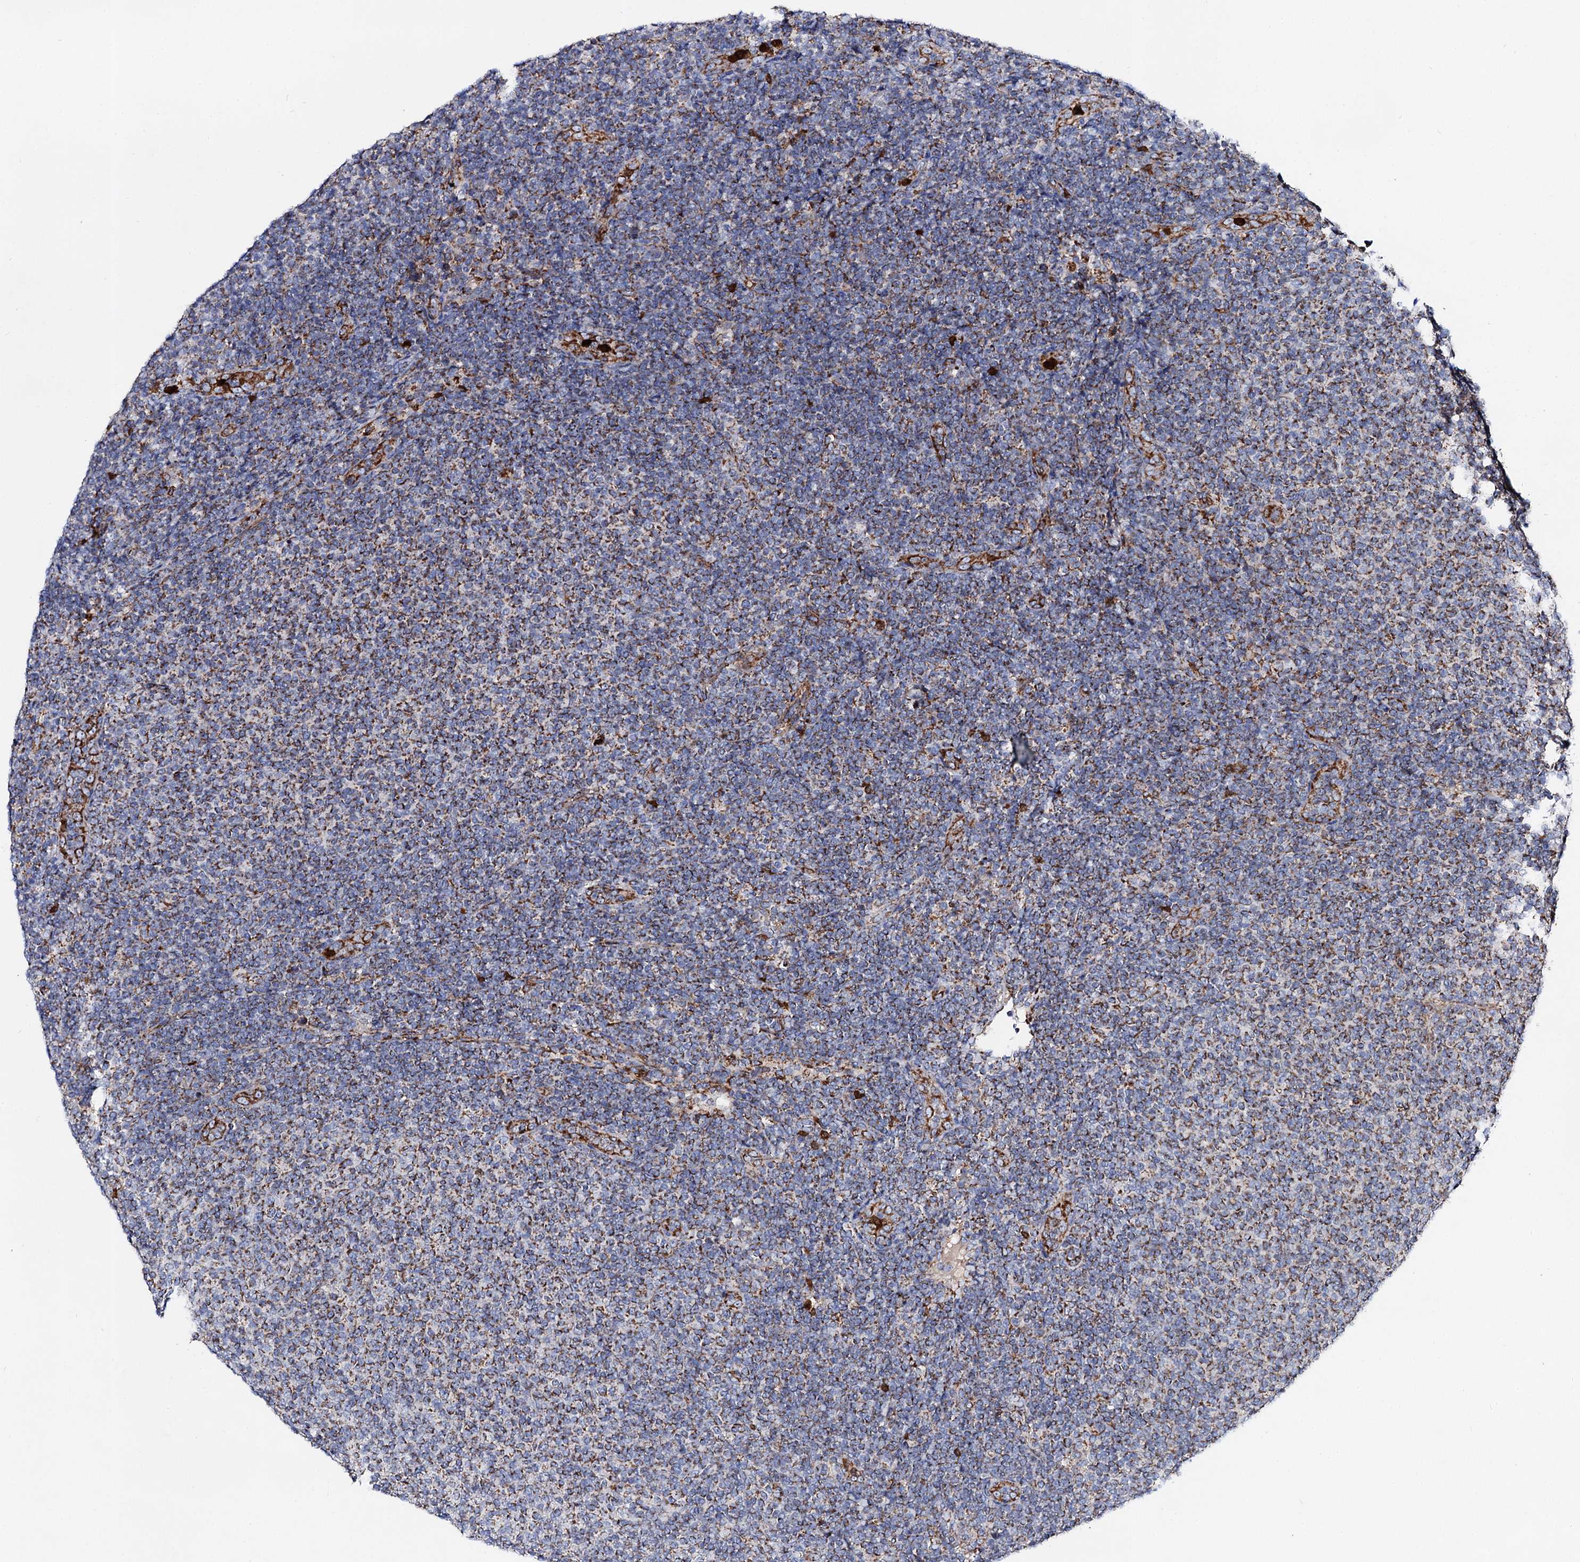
{"staining": {"intensity": "weak", "quantity": ">75%", "location": "cytoplasmic/membranous"}, "tissue": "lymphoma", "cell_type": "Tumor cells", "image_type": "cancer", "snomed": [{"axis": "morphology", "description": "Malignant lymphoma, non-Hodgkin's type, Low grade"}, {"axis": "topography", "description": "Lymph node"}], "caption": "Immunohistochemistry of lymphoma shows low levels of weak cytoplasmic/membranous positivity in approximately >75% of tumor cells. The protein of interest is shown in brown color, while the nuclei are stained blue.", "gene": "ACAD9", "patient": {"sex": "male", "age": 66}}